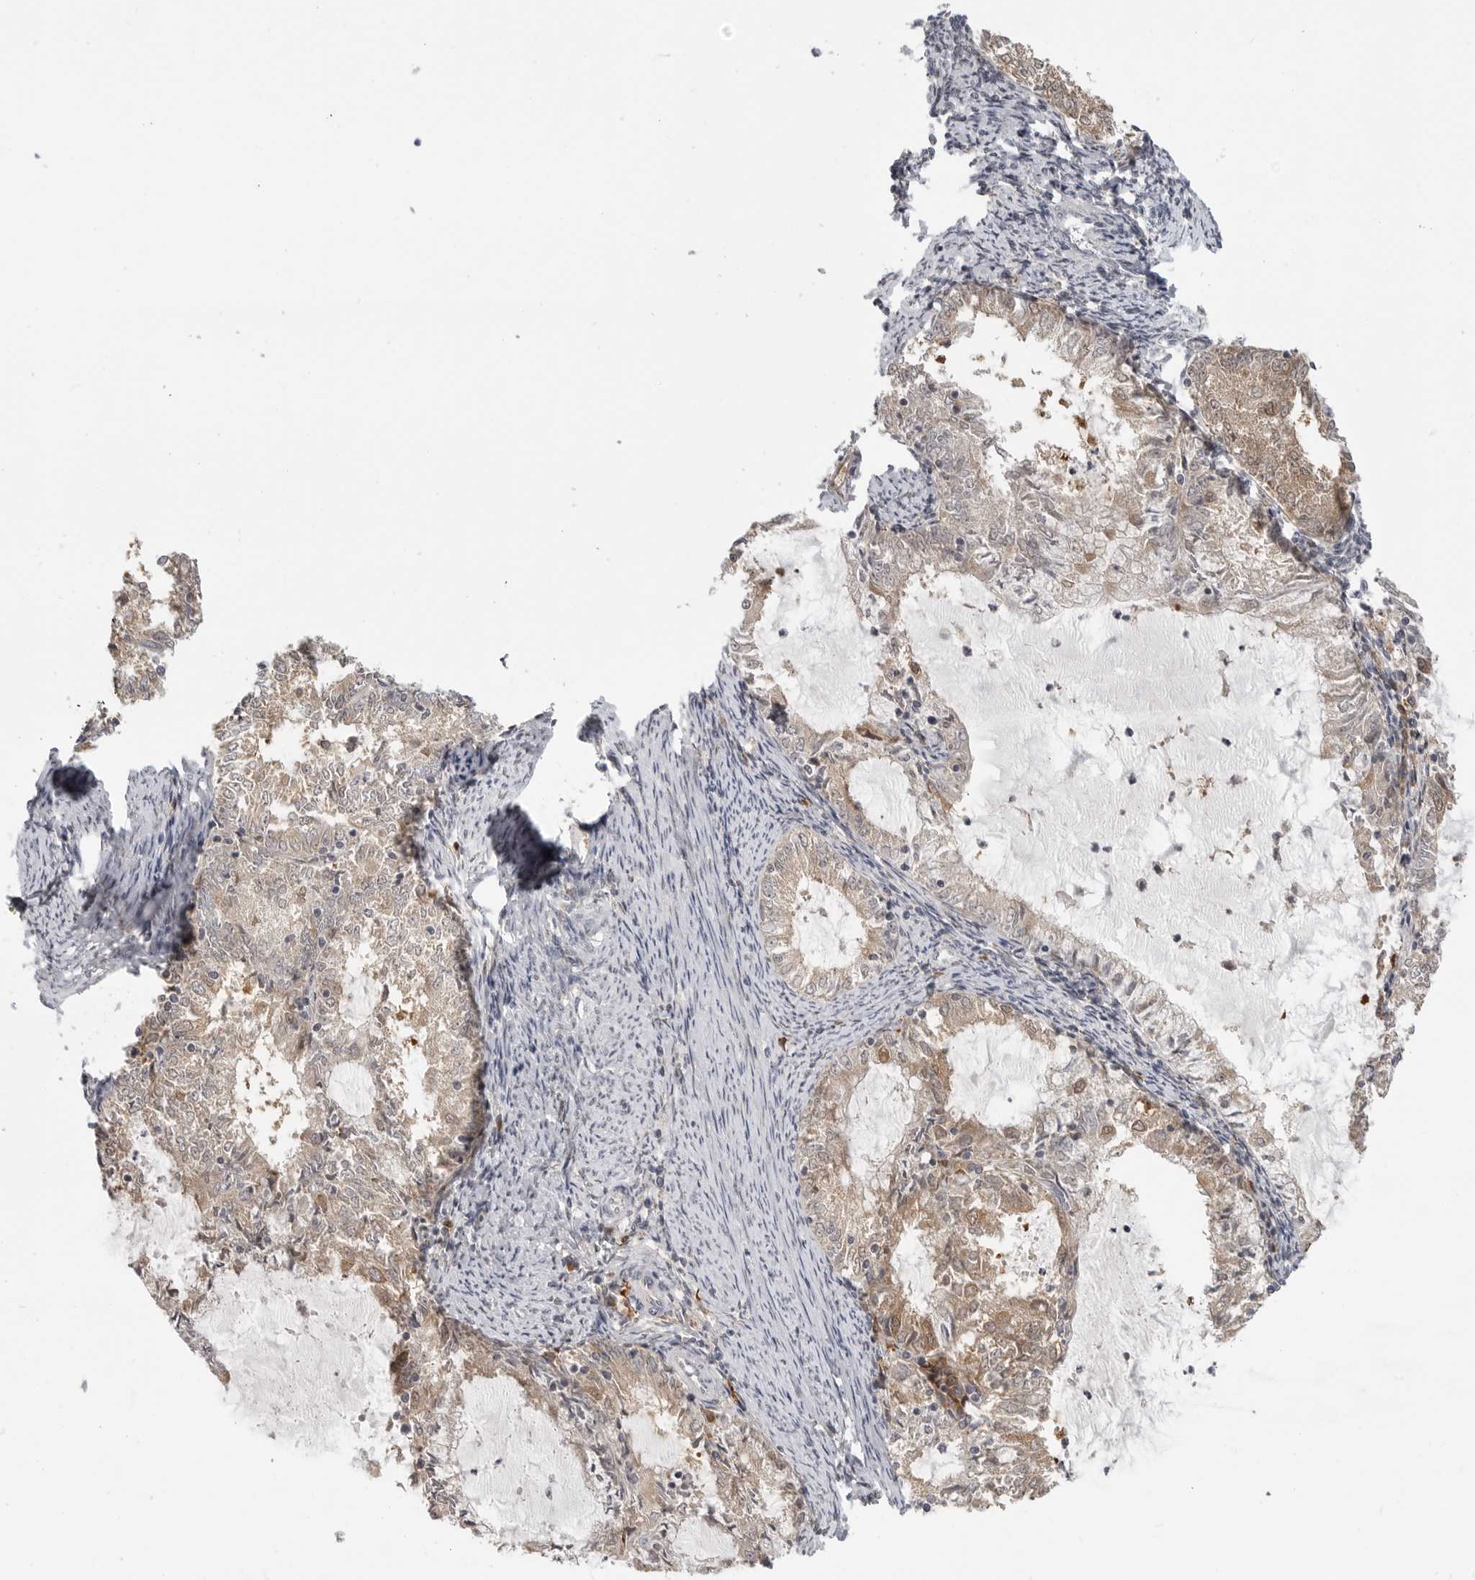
{"staining": {"intensity": "weak", "quantity": ">75%", "location": "cytoplasmic/membranous"}, "tissue": "endometrial cancer", "cell_type": "Tumor cells", "image_type": "cancer", "snomed": [{"axis": "morphology", "description": "Adenocarcinoma, NOS"}, {"axis": "topography", "description": "Endometrium"}], "caption": "Protein positivity by IHC exhibits weak cytoplasmic/membranous expression in about >75% of tumor cells in endometrial cancer.", "gene": "CEP295NL", "patient": {"sex": "female", "age": 57}}